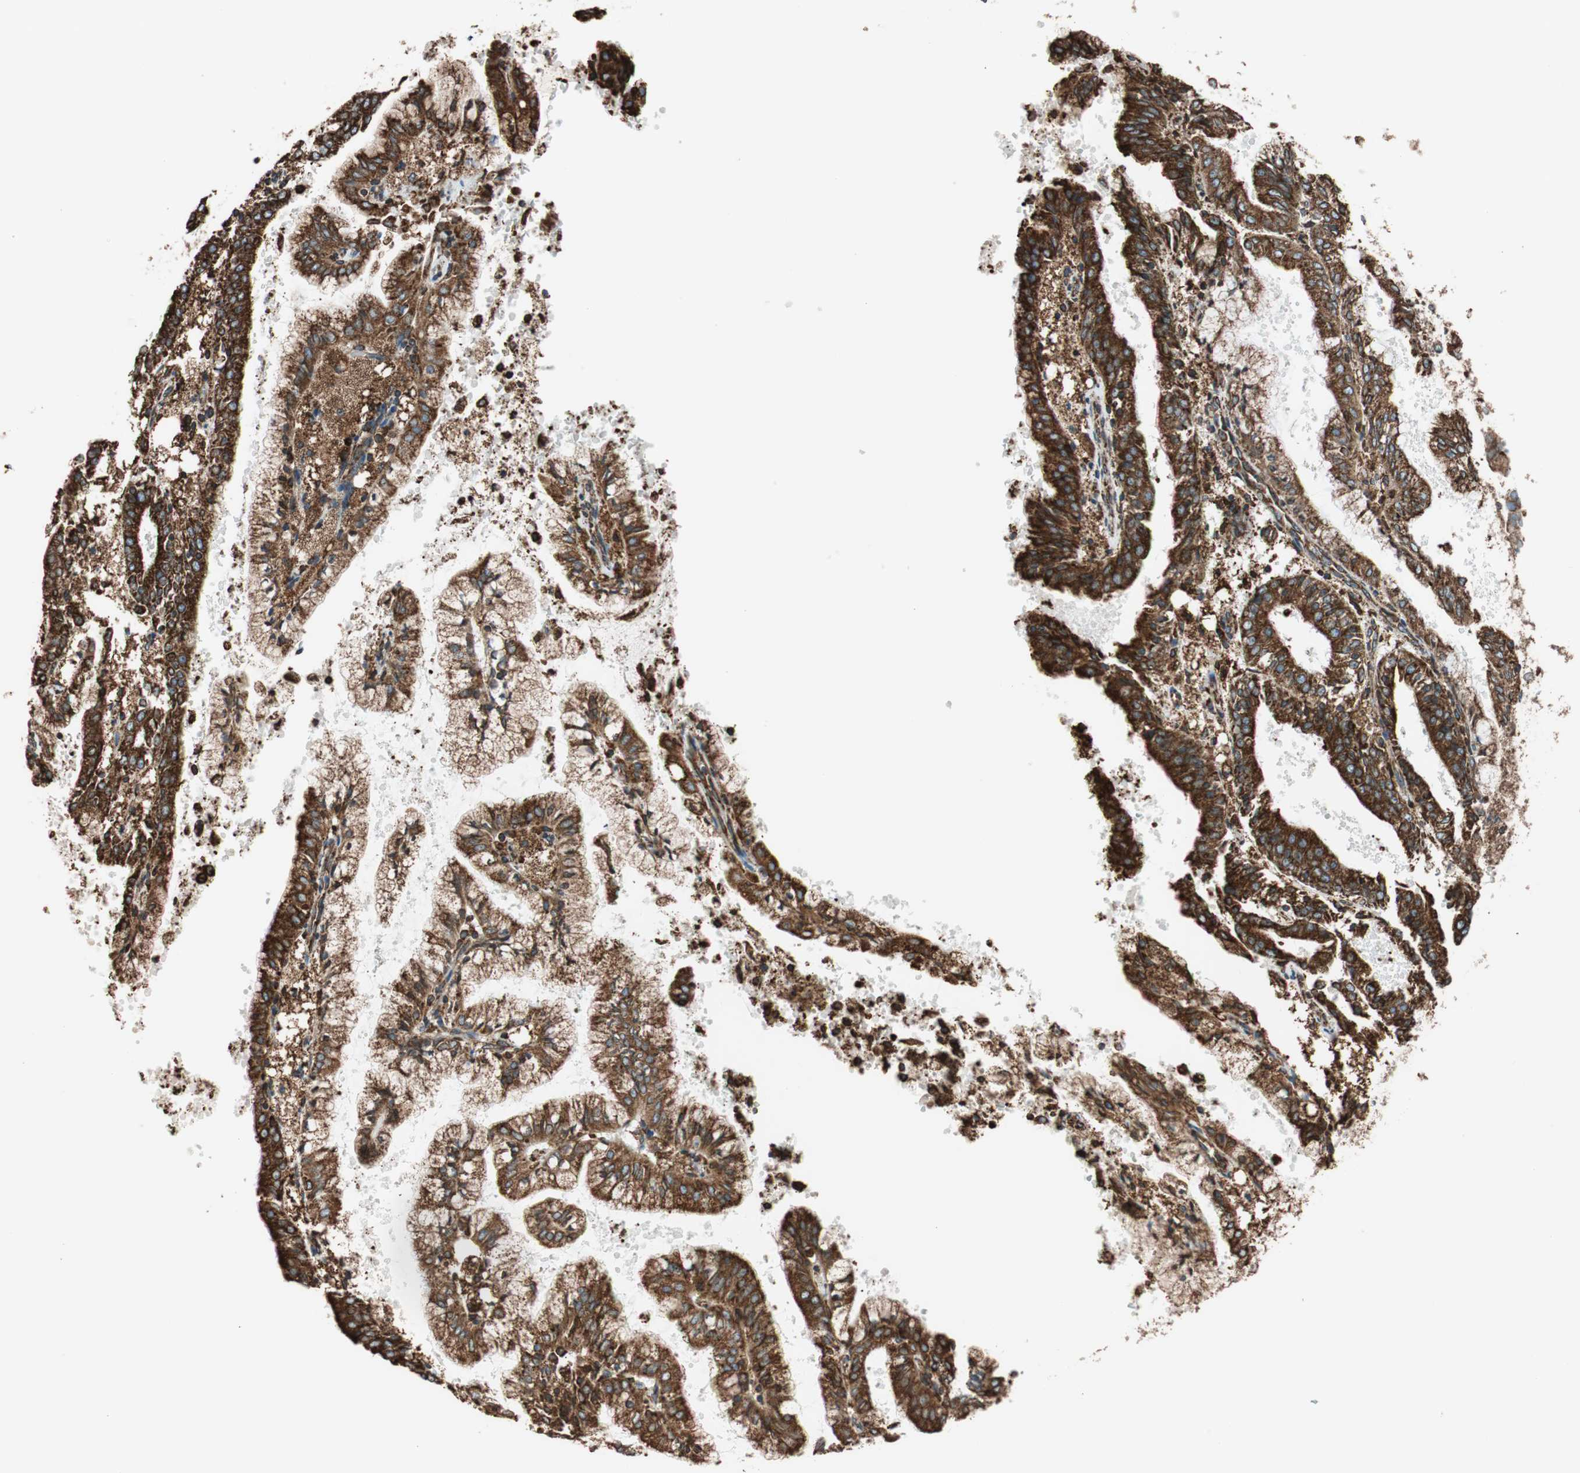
{"staining": {"intensity": "strong", "quantity": ">75%", "location": "cytoplasmic/membranous"}, "tissue": "endometrial cancer", "cell_type": "Tumor cells", "image_type": "cancer", "snomed": [{"axis": "morphology", "description": "Adenocarcinoma, NOS"}, {"axis": "topography", "description": "Endometrium"}], "caption": "The histopathology image shows a brown stain indicating the presence of a protein in the cytoplasmic/membranous of tumor cells in endometrial cancer.", "gene": "PRKCSH", "patient": {"sex": "female", "age": 63}}